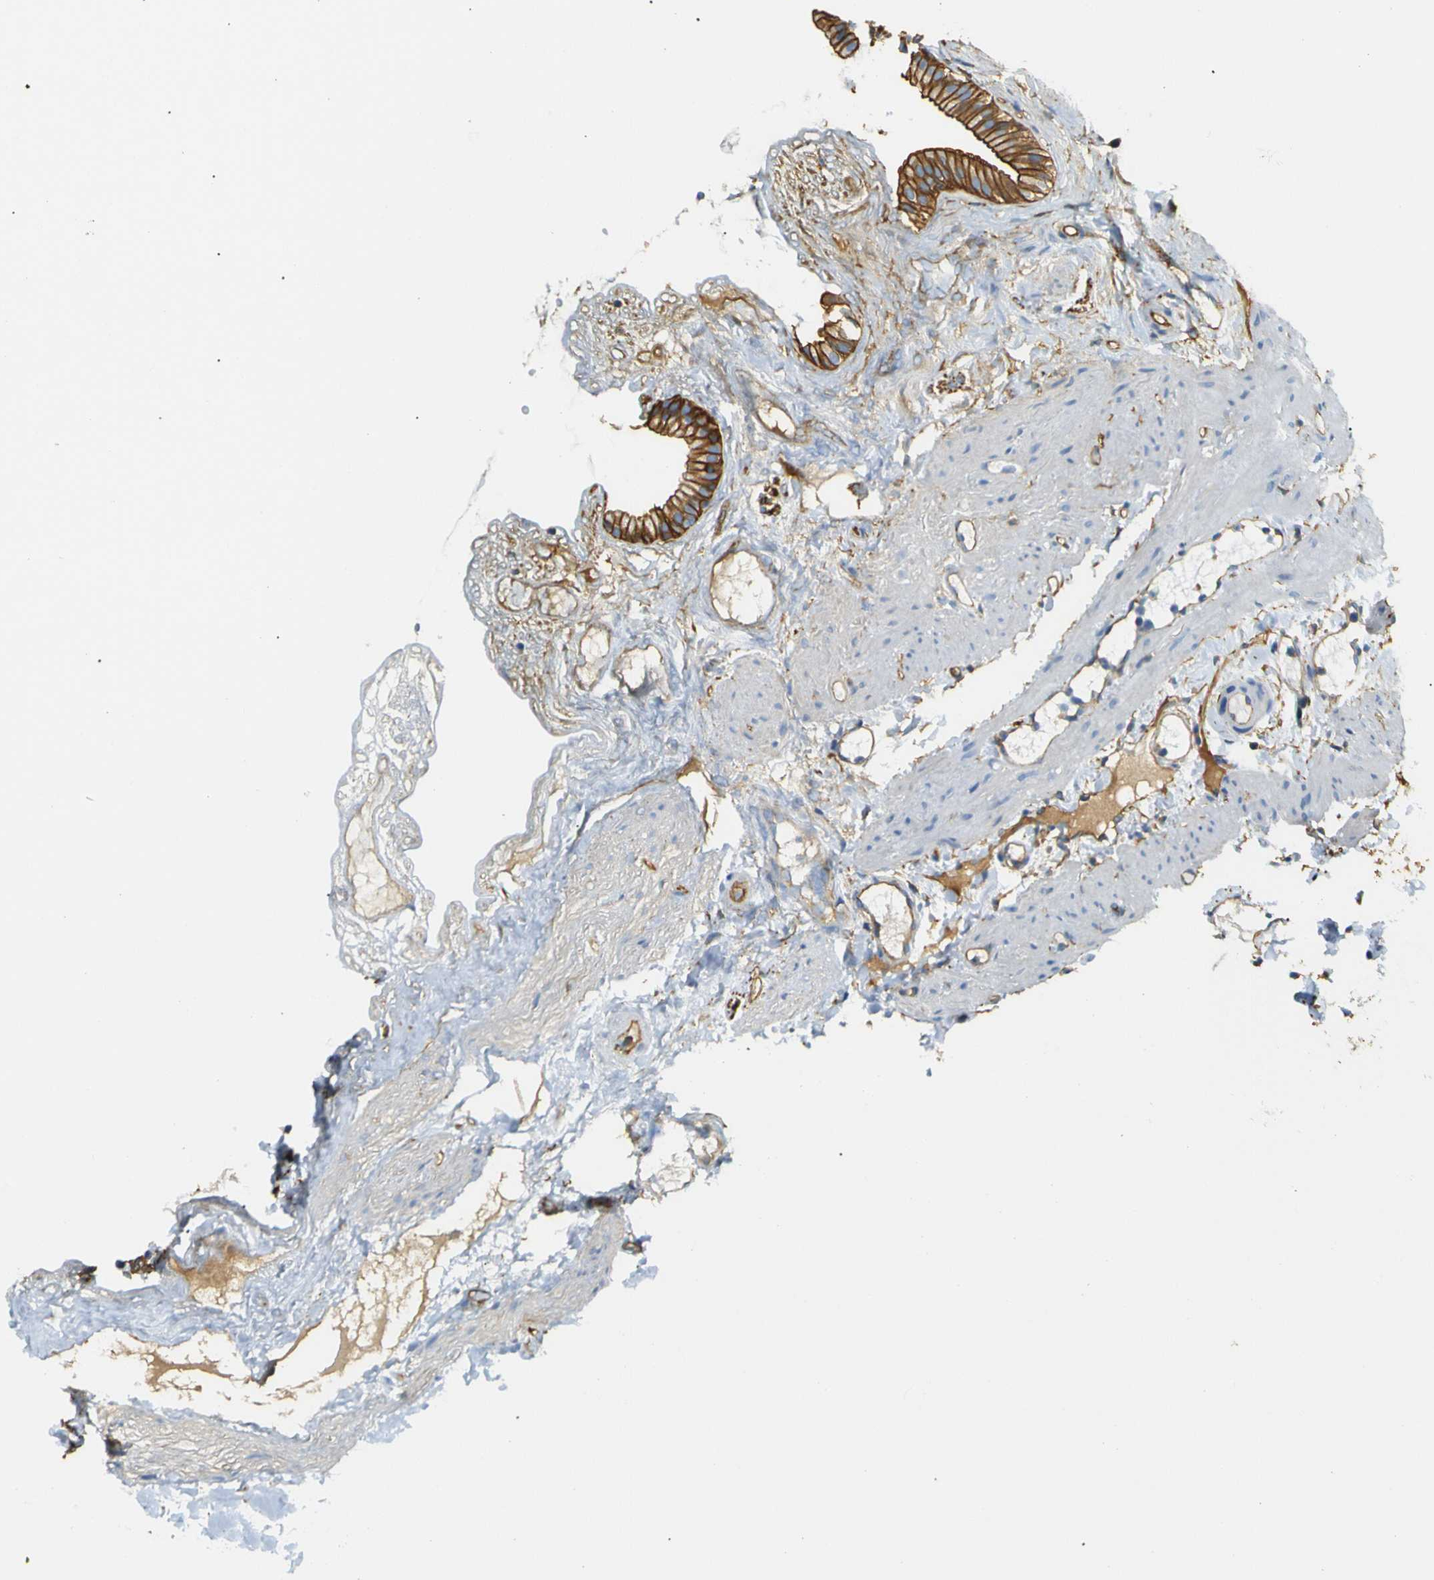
{"staining": {"intensity": "strong", "quantity": ">75%", "location": "cytoplasmic/membranous"}, "tissue": "gallbladder", "cell_type": "Glandular cells", "image_type": "normal", "snomed": [{"axis": "morphology", "description": "Normal tissue, NOS"}, {"axis": "topography", "description": "Gallbladder"}], "caption": "Protein expression analysis of normal gallbladder displays strong cytoplasmic/membranous positivity in about >75% of glandular cells.", "gene": "SPTBN1", "patient": {"sex": "female", "age": 26}}